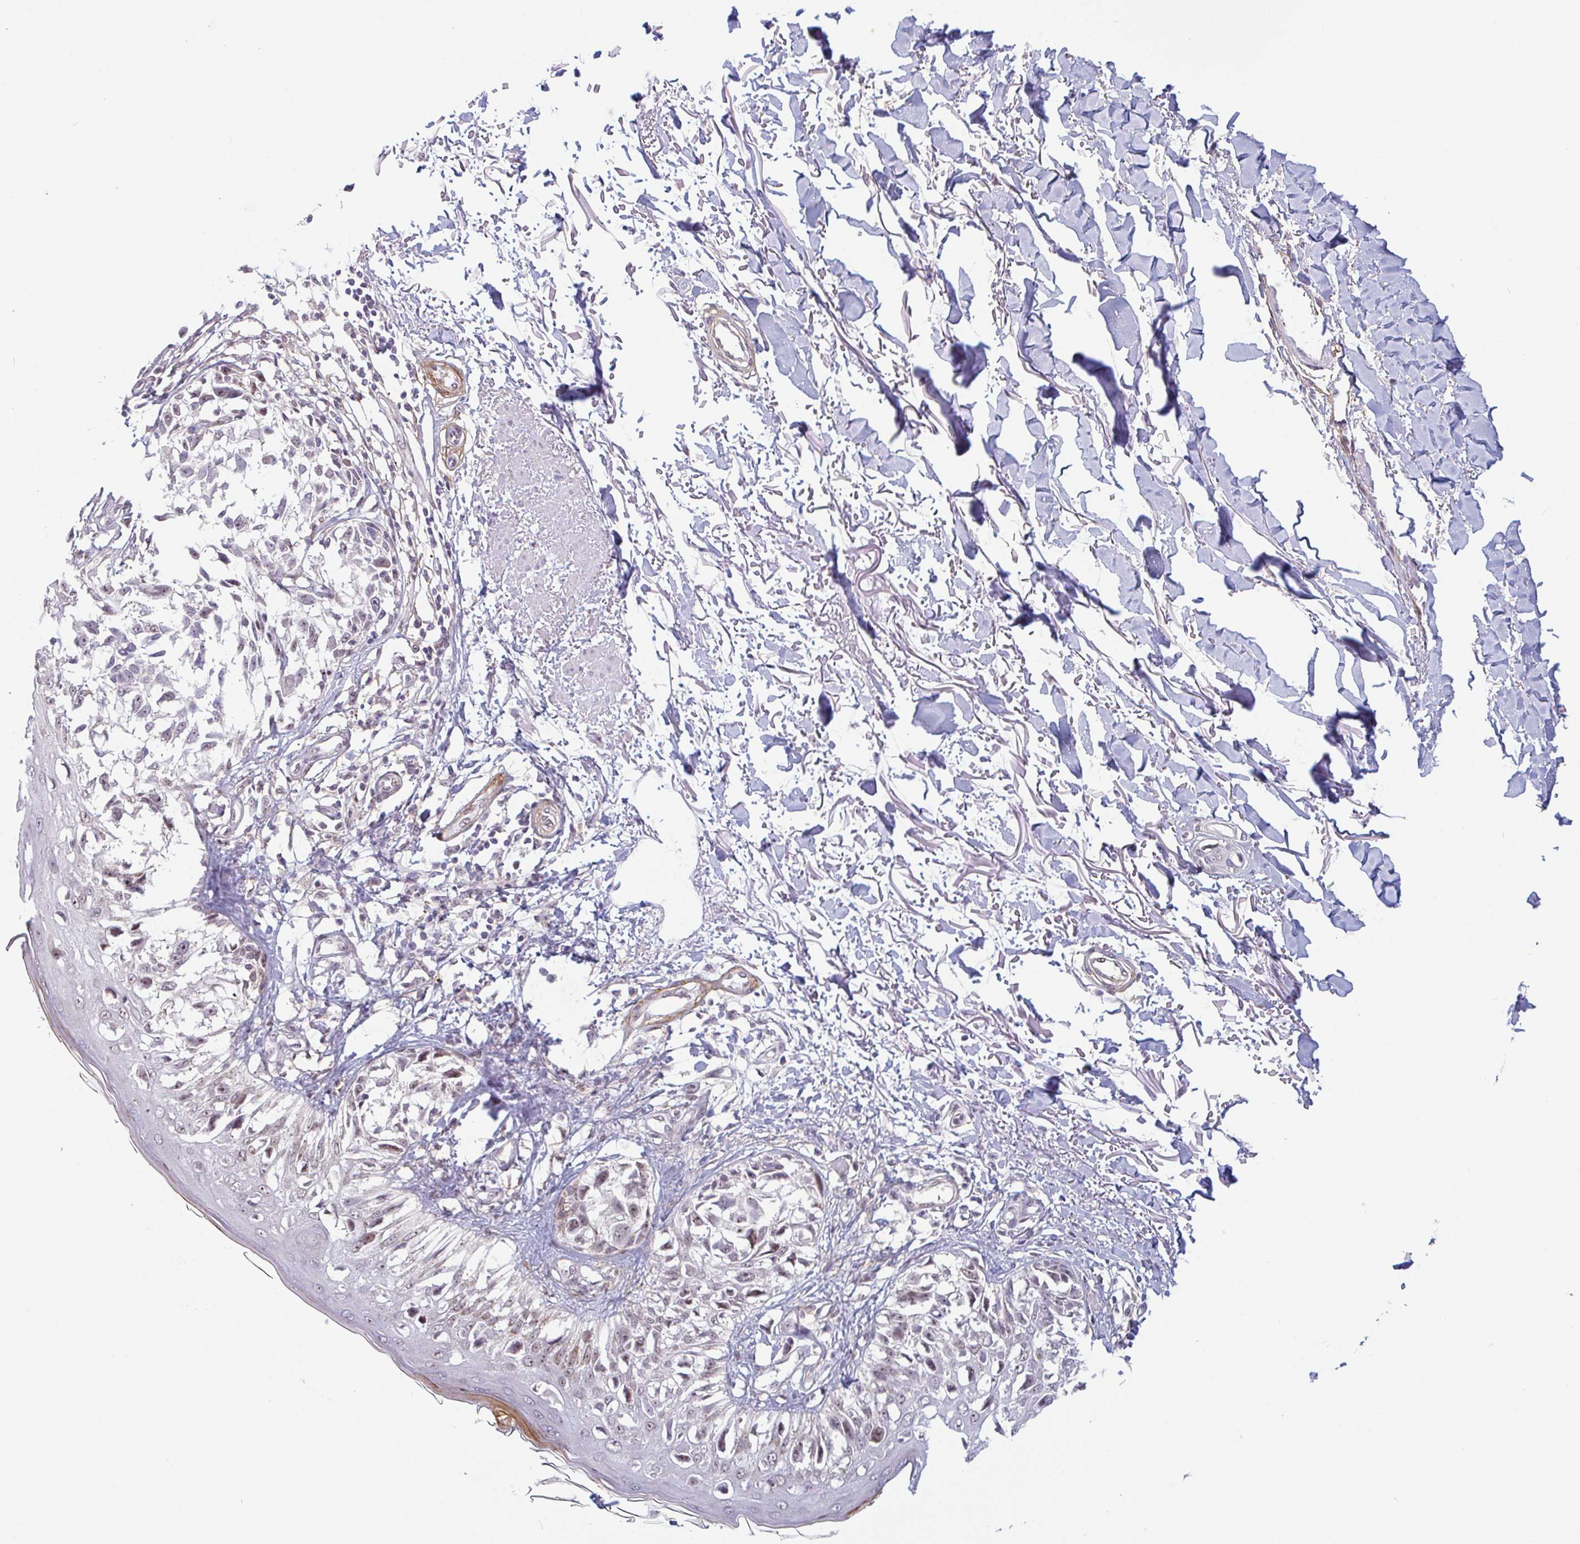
{"staining": {"intensity": "weak", "quantity": "25%-75%", "location": "nuclear"}, "tissue": "melanoma", "cell_type": "Tumor cells", "image_type": "cancer", "snomed": [{"axis": "morphology", "description": "Malignant melanoma, NOS"}, {"axis": "topography", "description": "Skin"}], "caption": "Melanoma stained for a protein (brown) displays weak nuclear positive positivity in about 25%-75% of tumor cells.", "gene": "TMEM119", "patient": {"sex": "male", "age": 73}}